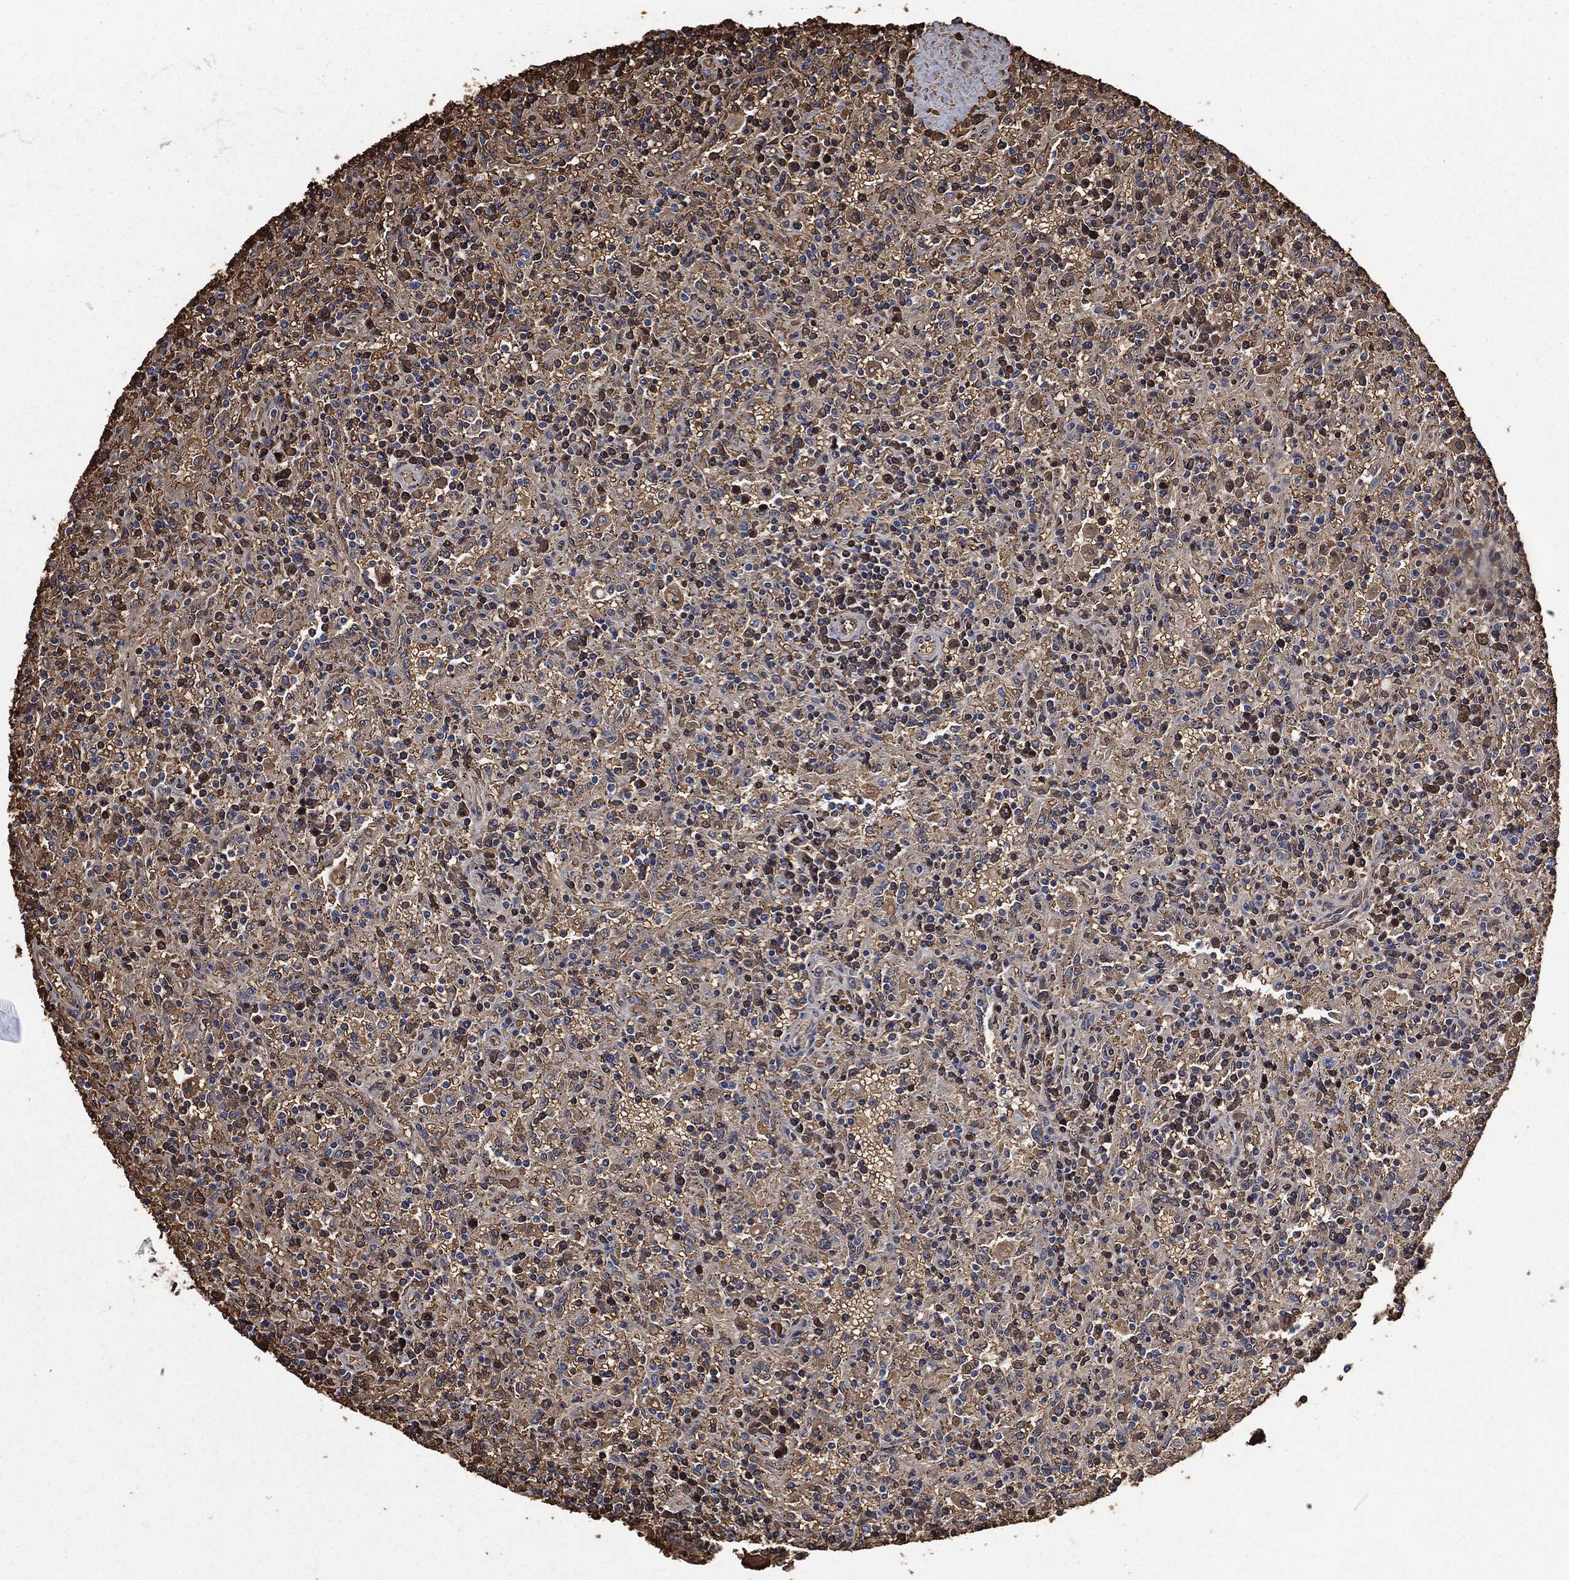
{"staining": {"intensity": "strong", "quantity": "<25%", "location": "cytoplasmic/membranous"}, "tissue": "lymphoma", "cell_type": "Tumor cells", "image_type": "cancer", "snomed": [{"axis": "morphology", "description": "Malignant lymphoma, non-Hodgkin's type, Low grade"}, {"axis": "topography", "description": "Spleen"}], "caption": "IHC micrograph of neoplastic tissue: human lymphoma stained using immunohistochemistry (IHC) reveals medium levels of strong protein expression localized specifically in the cytoplasmic/membranous of tumor cells, appearing as a cytoplasmic/membranous brown color.", "gene": "PRDX4", "patient": {"sex": "male", "age": 62}}